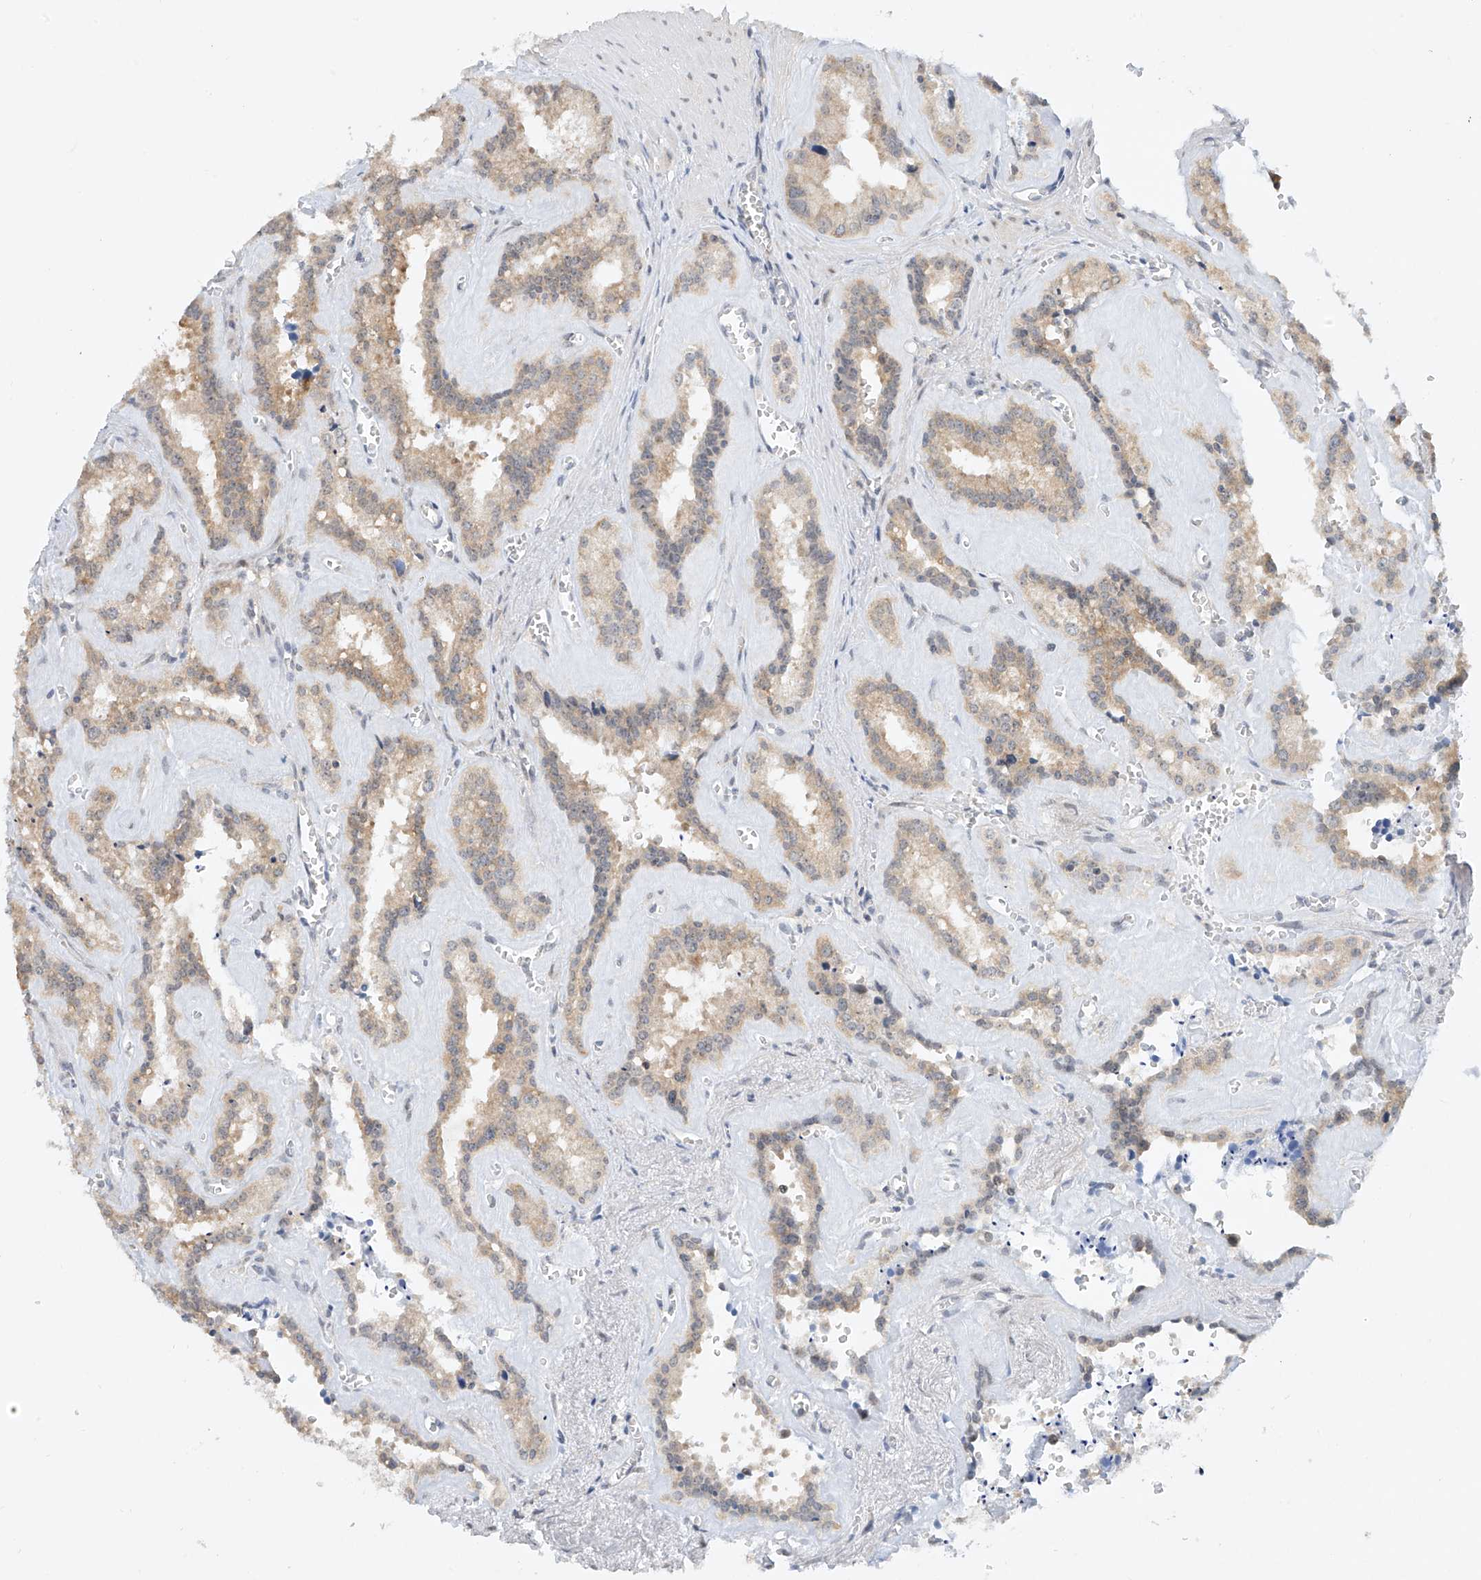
{"staining": {"intensity": "moderate", "quantity": "25%-75%", "location": "cytoplasmic/membranous"}, "tissue": "seminal vesicle", "cell_type": "Glandular cells", "image_type": "normal", "snomed": [{"axis": "morphology", "description": "Normal tissue, NOS"}, {"axis": "topography", "description": "Prostate"}, {"axis": "topography", "description": "Seminal veicle"}], "caption": "An IHC histopathology image of normal tissue is shown. Protein staining in brown shows moderate cytoplasmic/membranous positivity in seminal vesicle within glandular cells.", "gene": "TASP1", "patient": {"sex": "male", "age": 59}}